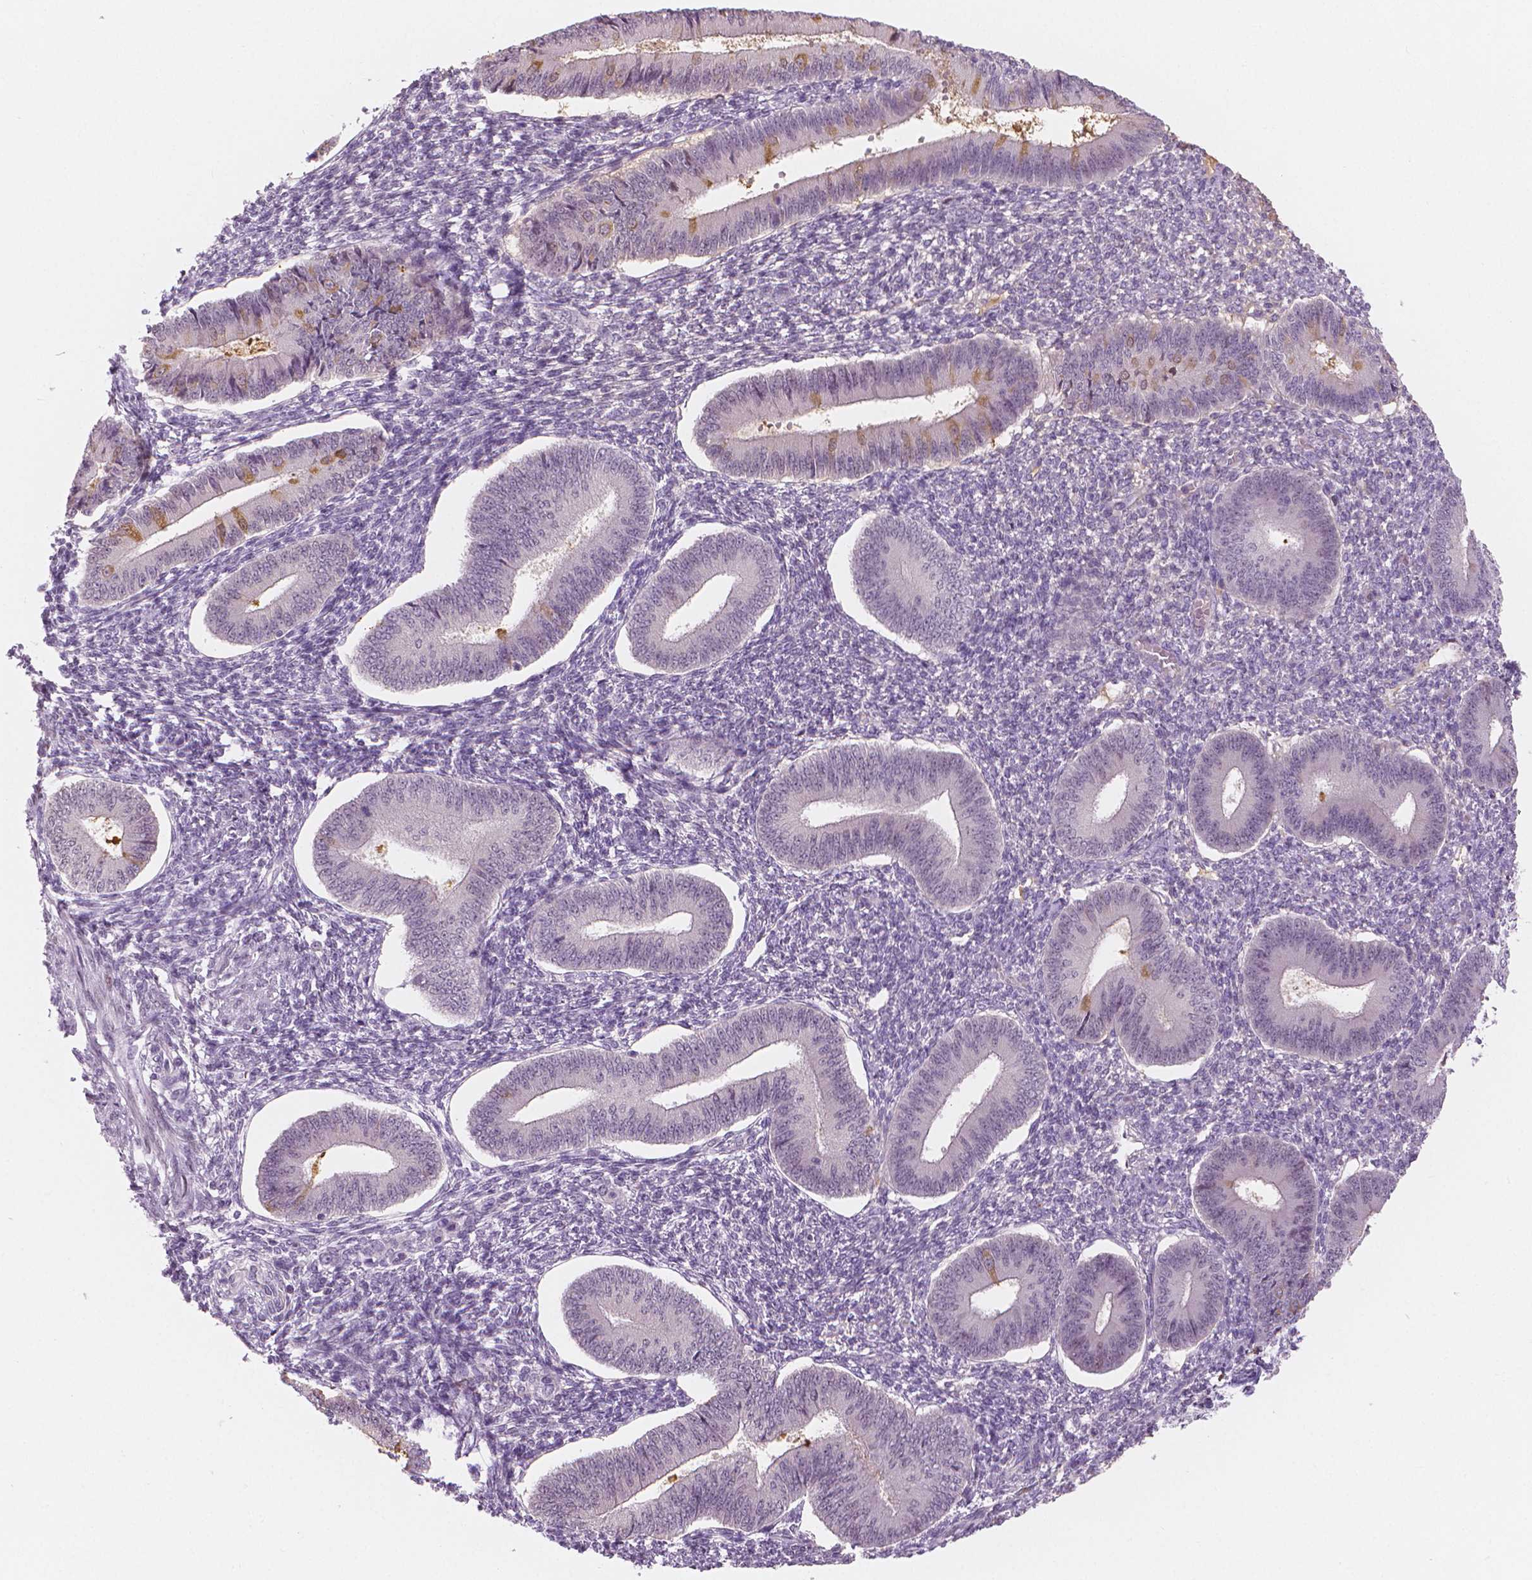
{"staining": {"intensity": "negative", "quantity": "none", "location": "none"}, "tissue": "endometrium", "cell_type": "Cells in endometrial stroma", "image_type": "normal", "snomed": [{"axis": "morphology", "description": "Normal tissue, NOS"}, {"axis": "topography", "description": "Endometrium"}], "caption": "High magnification brightfield microscopy of benign endometrium stained with DAB (3,3'-diaminobenzidine) (brown) and counterstained with hematoxylin (blue): cells in endometrial stroma show no significant positivity. (Immunohistochemistry (ihc), brightfield microscopy, high magnification).", "gene": "APOA4", "patient": {"sex": "female", "age": 42}}